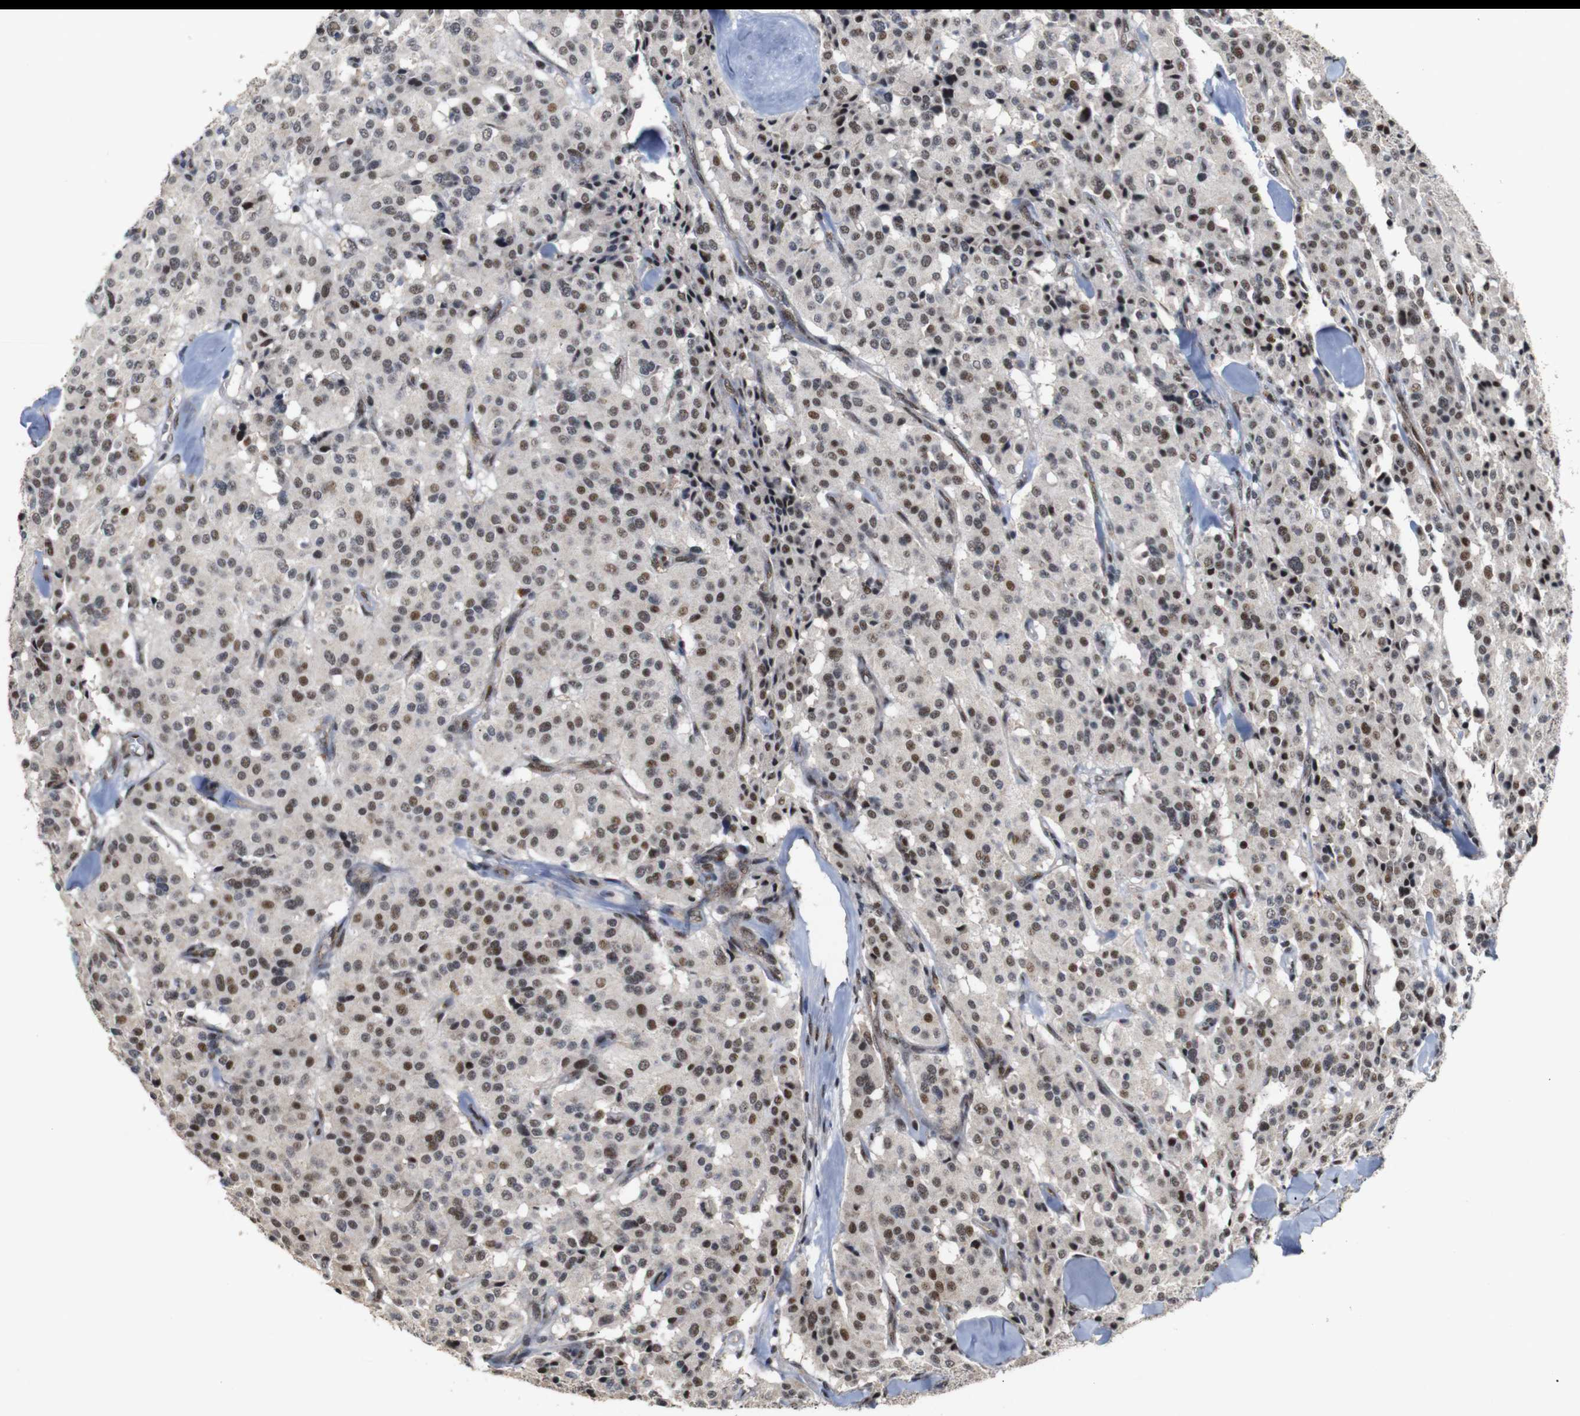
{"staining": {"intensity": "moderate", "quantity": "25%-75%", "location": "nuclear"}, "tissue": "carcinoid", "cell_type": "Tumor cells", "image_type": "cancer", "snomed": [{"axis": "morphology", "description": "Carcinoid, malignant, NOS"}, {"axis": "topography", "description": "Lung"}], "caption": "This is an image of immunohistochemistry (IHC) staining of carcinoid (malignant), which shows moderate positivity in the nuclear of tumor cells.", "gene": "PYM1", "patient": {"sex": "male", "age": 30}}